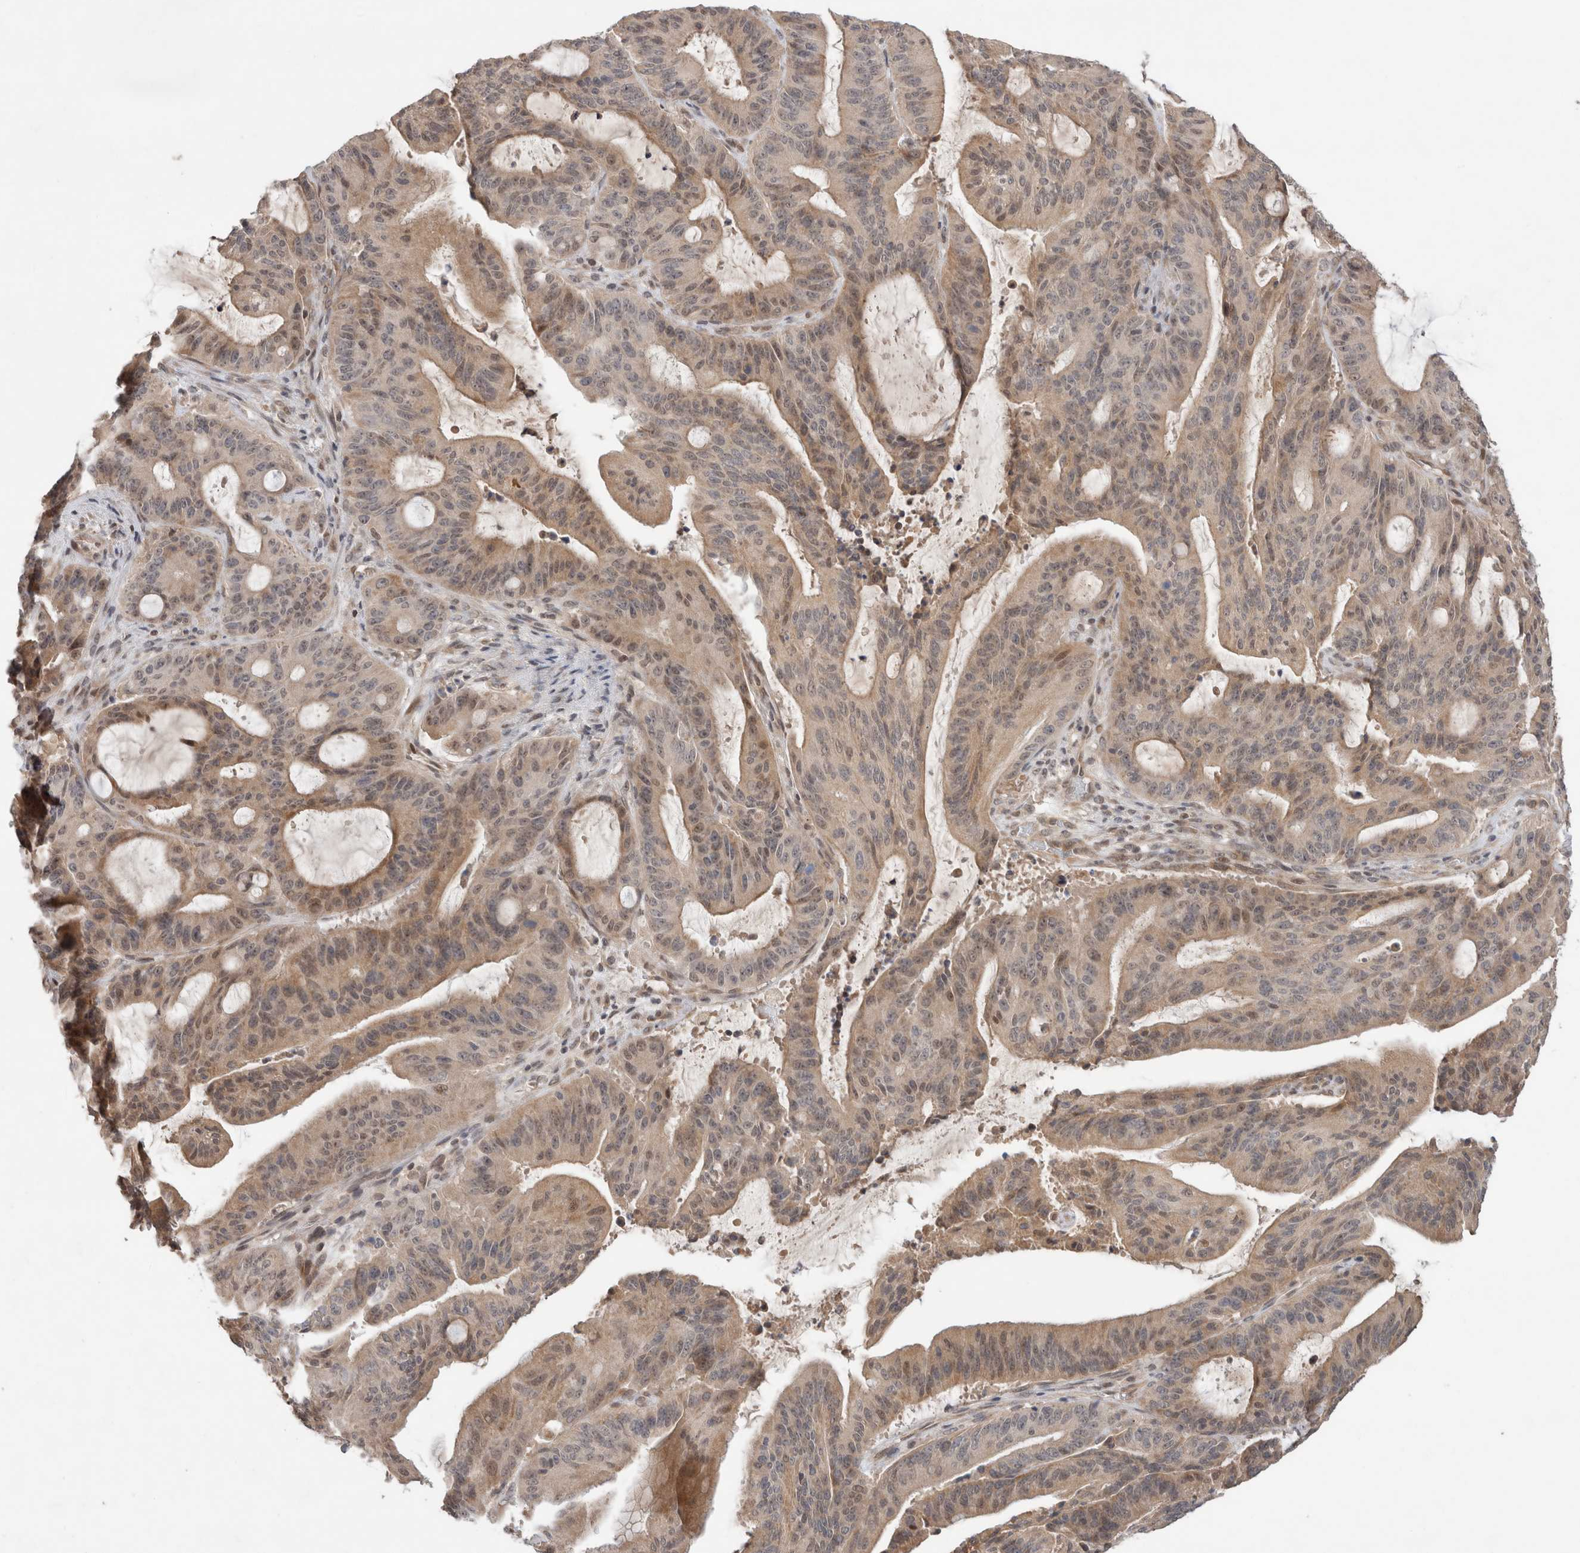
{"staining": {"intensity": "weak", "quantity": ">75%", "location": "cytoplasmic/membranous,nuclear"}, "tissue": "liver cancer", "cell_type": "Tumor cells", "image_type": "cancer", "snomed": [{"axis": "morphology", "description": "Normal tissue, NOS"}, {"axis": "morphology", "description": "Cholangiocarcinoma"}, {"axis": "topography", "description": "Liver"}, {"axis": "topography", "description": "Peripheral nerve tissue"}], "caption": "IHC of human liver cholangiocarcinoma shows low levels of weak cytoplasmic/membranous and nuclear expression in about >75% of tumor cells.", "gene": "SYDE2", "patient": {"sex": "female", "age": 73}}